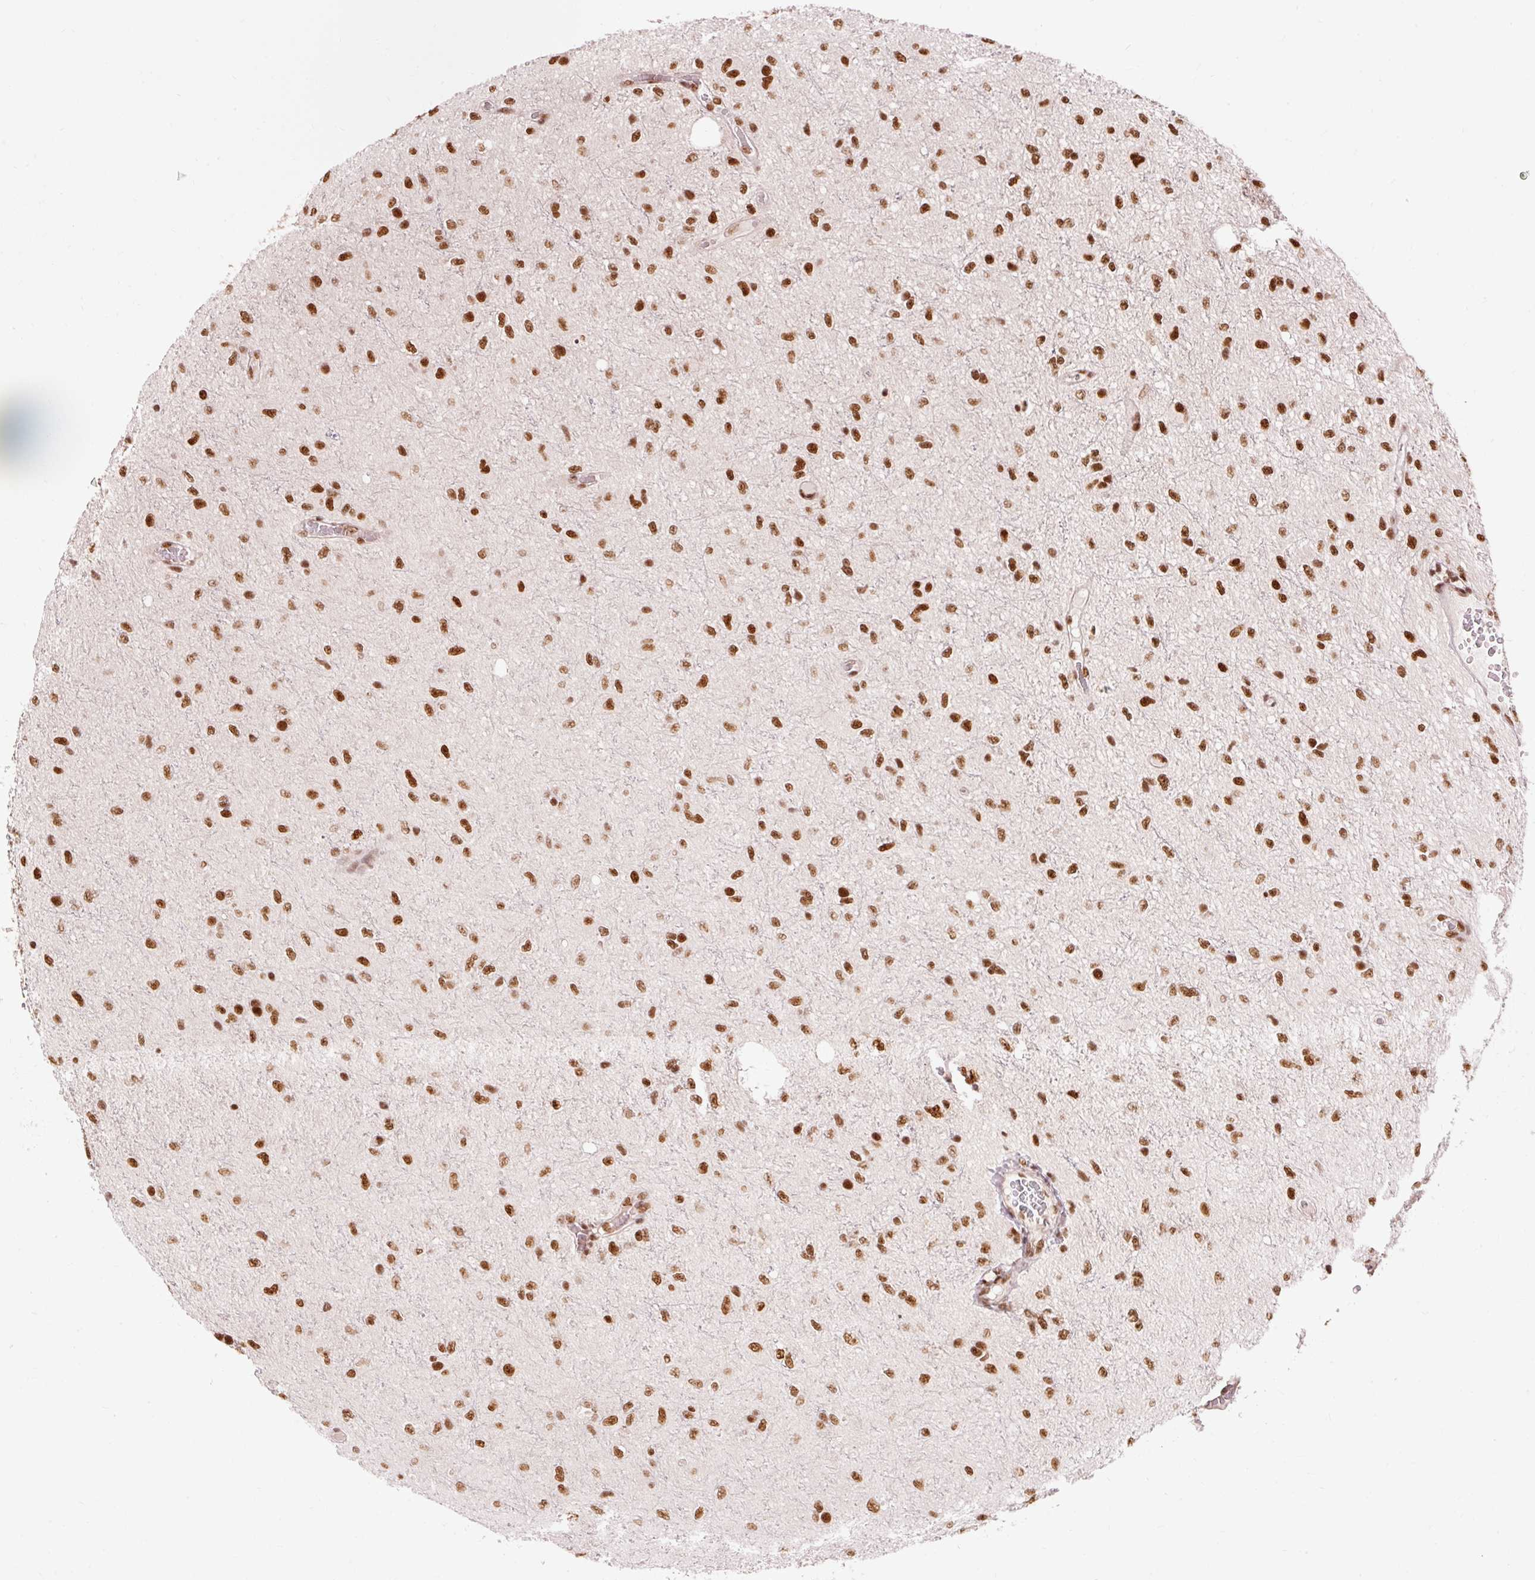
{"staining": {"intensity": "strong", "quantity": ">75%", "location": "nuclear"}, "tissue": "glioma", "cell_type": "Tumor cells", "image_type": "cancer", "snomed": [{"axis": "morphology", "description": "Glioma, malignant, Low grade"}, {"axis": "topography", "description": "Cerebellum"}], "caption": "High-magnification brightfield microscopy of malignant low-grade glioma stained with DAB (brown) and counterstained with hematoxylin (blue). tumor cells exhibit strong nuclear expression is present in about>75% of cells. The staining was performed using DAB (3,3'-diaminobenzidine) to visualize the protein expression in brown, while the nuclei were stained in blue with hematoxylin (Magnification: 20x).", "gene": "ZBTB44", "patient": {"sex": "female", "age": 5}}